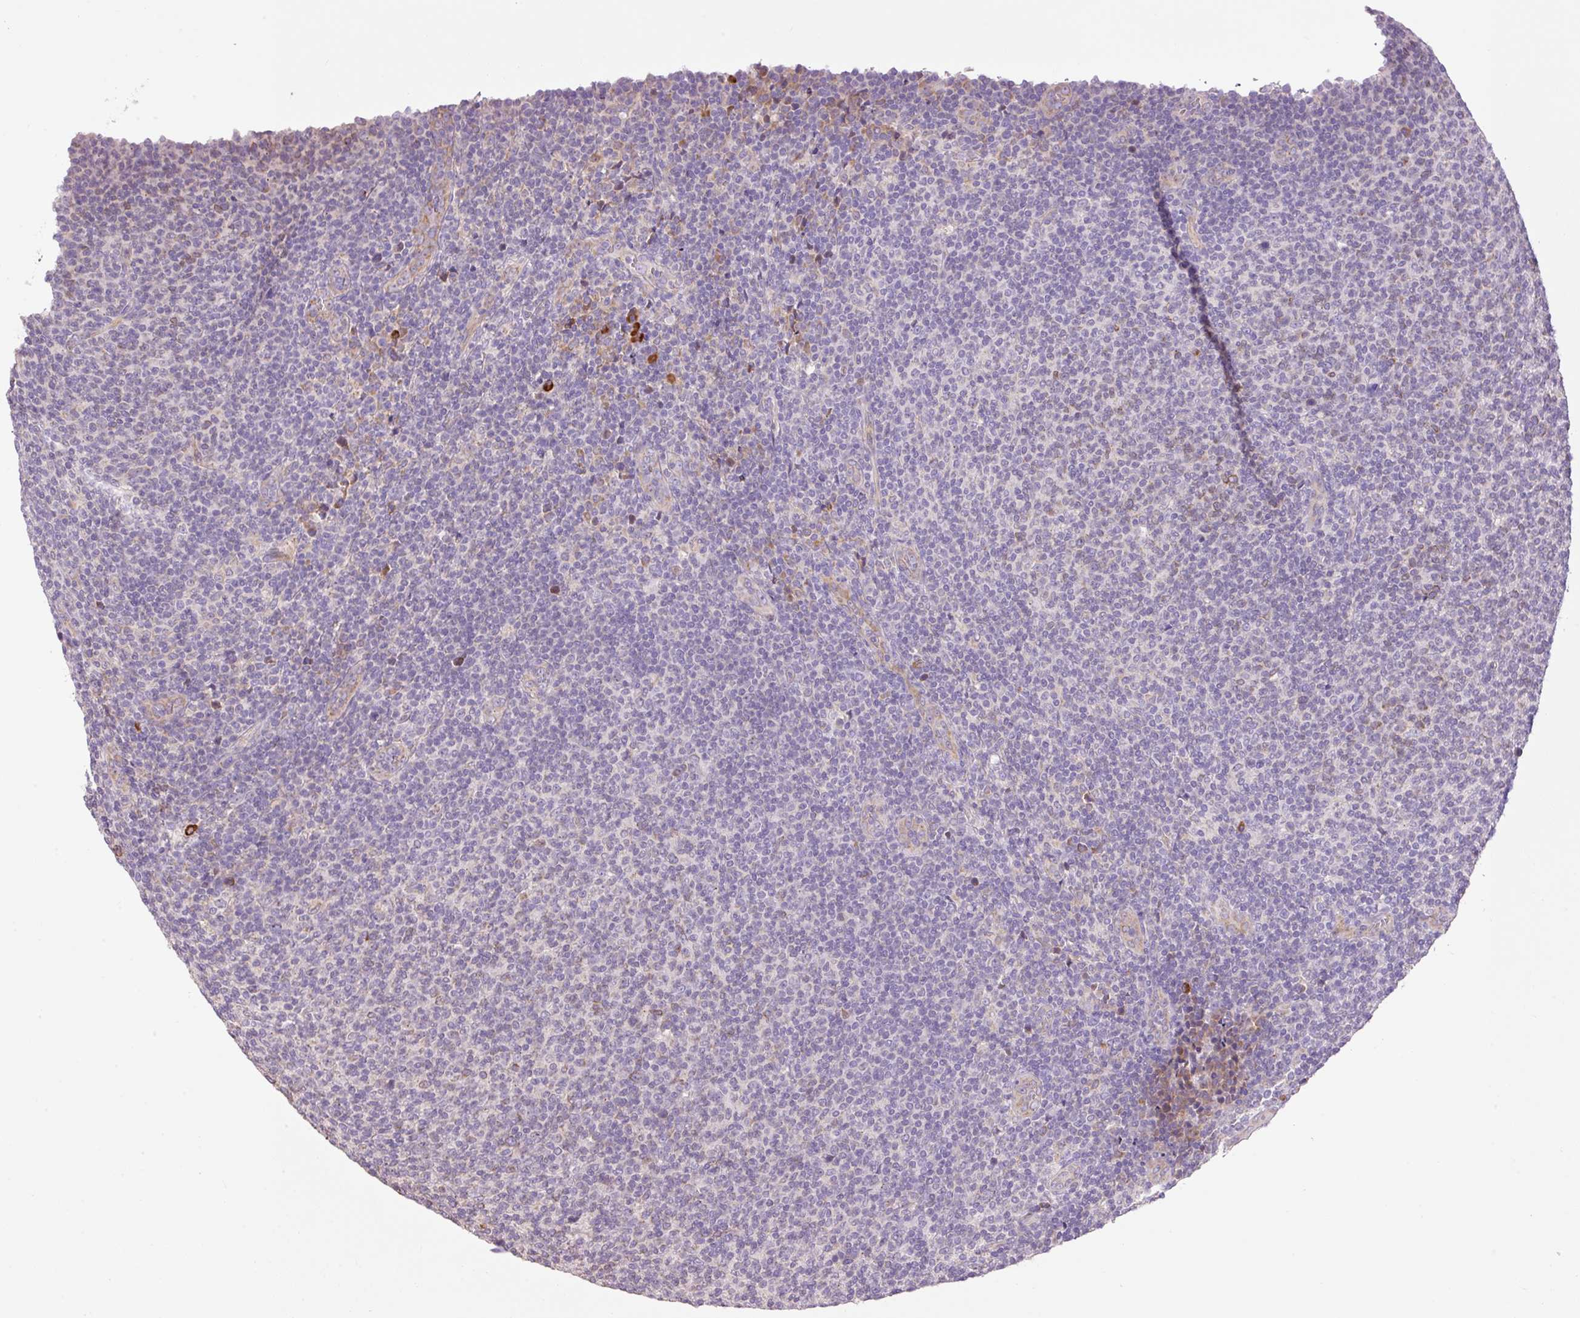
{"staining": {"intensity": "negative", "quantity": "none", "location": "none"}, "tissue": "lymphoma", "cell_type": "Tumor cells", "image_type": "cancer", "snomed": [{"axis": "morphology", "description": "Malignant lymphoma, non-Hodgkin's type, Low grade"}, {"axis": "topography", "description": "Lymph node"}], "caption": "This is a micrograph of immunohistochemistry (IHC) staining of low-grade malignant lymphoma, non-Hodgkin's type, which shows no positivity in tumor cells.", "gene": "PNPLA5", "patient": {"sex": "male", "age": 66}}